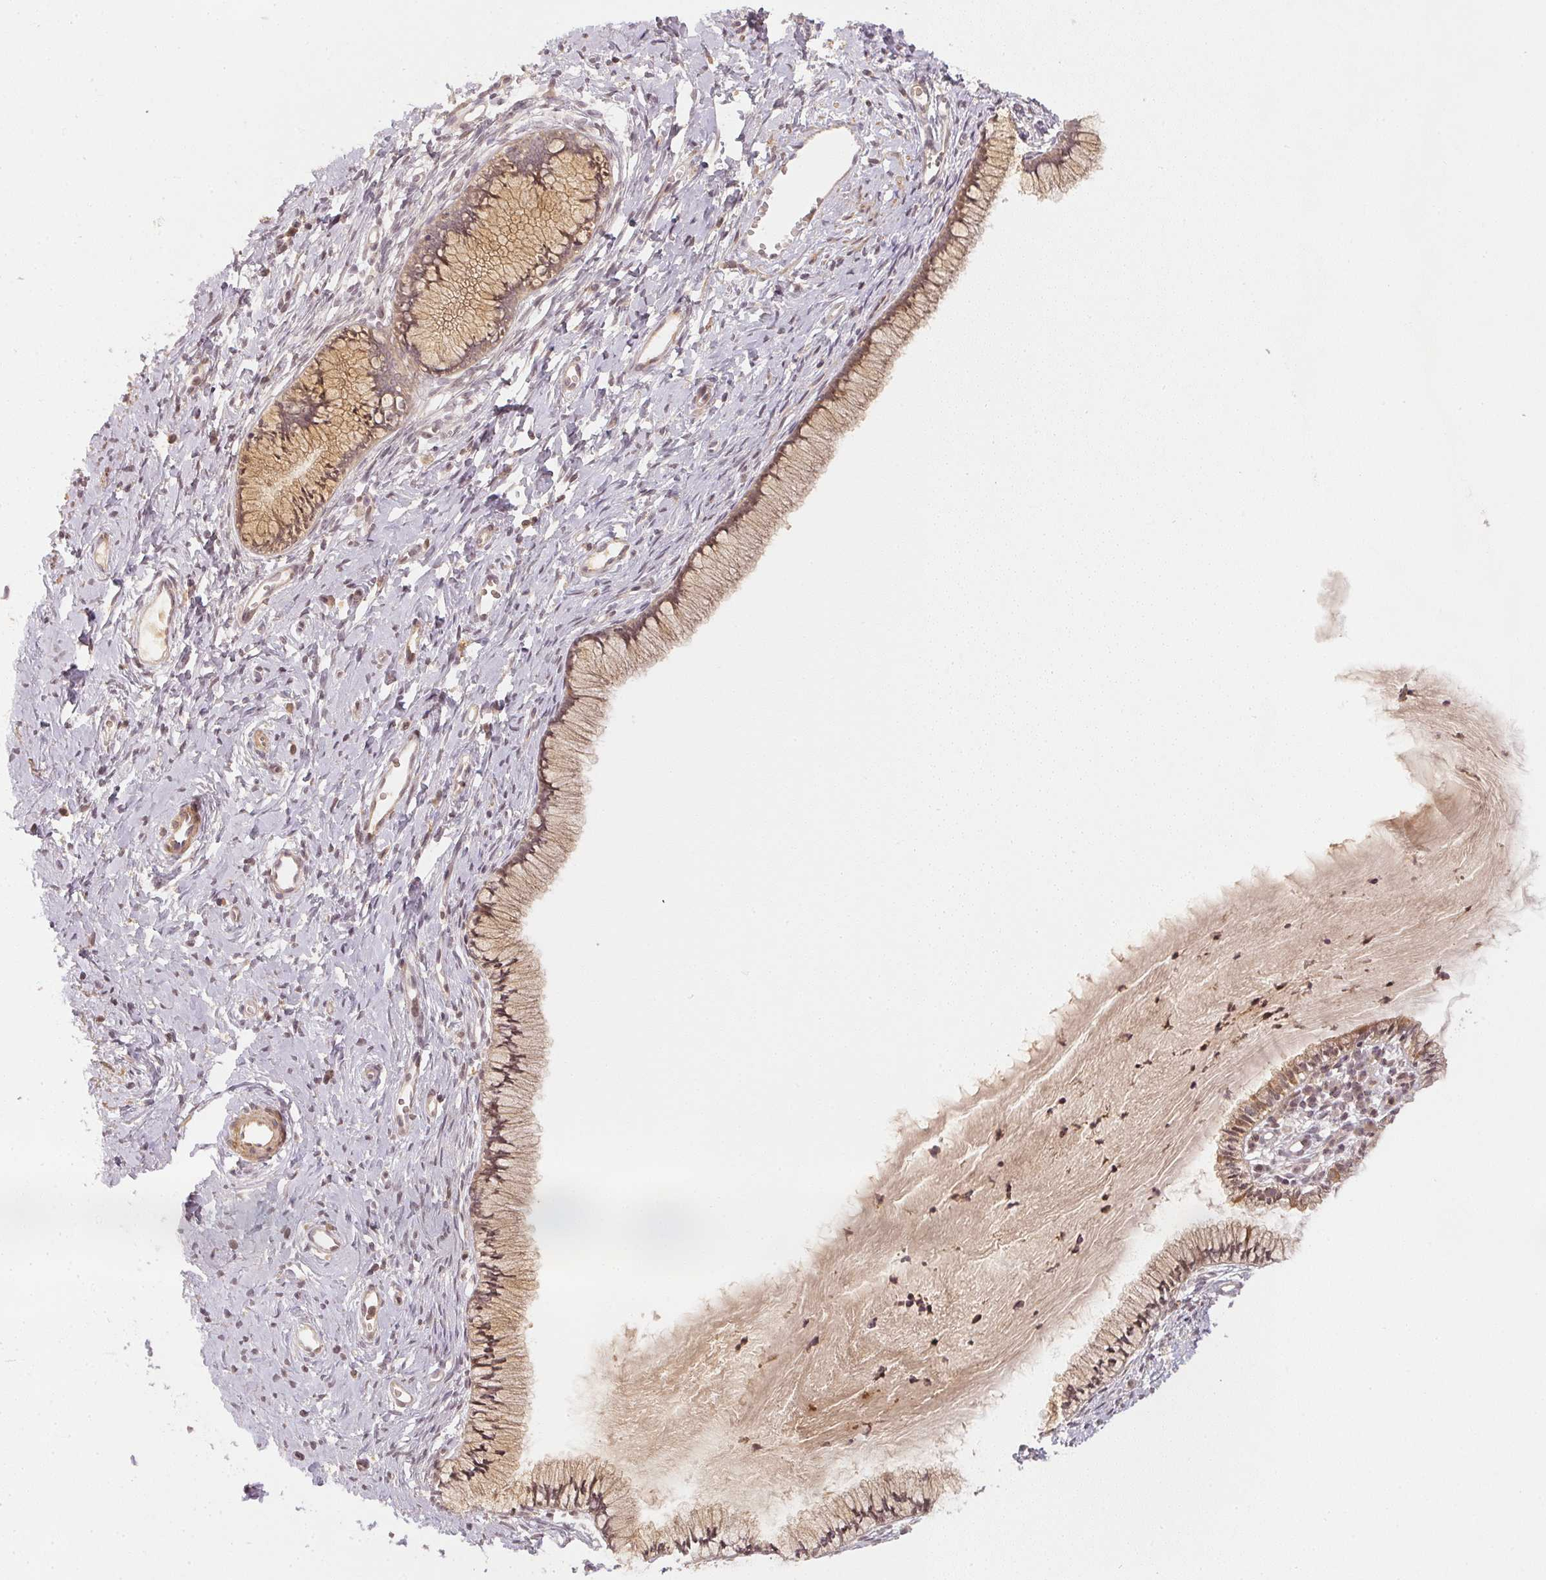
{"staining": {"intensity": "weak", "quantity": "25%-75%", "location": "cytoplasmic/membranous"}, "tissue": "cervix", "cell_type": "Glandular cells", "image_type": "normal", "snomed": [{"axis": "morphology", "description": "Normal tissue, NOS"}, {"axis": "topography", "description": "Cervix"}], "caption": "Weak cytoplasmic/membranous expression for a protein is identified in about 25%-75% of glandular cells of benign cervix using IHC.", "gene": "SERPINE1", "patient": {"sex": "female", "age": 40}}